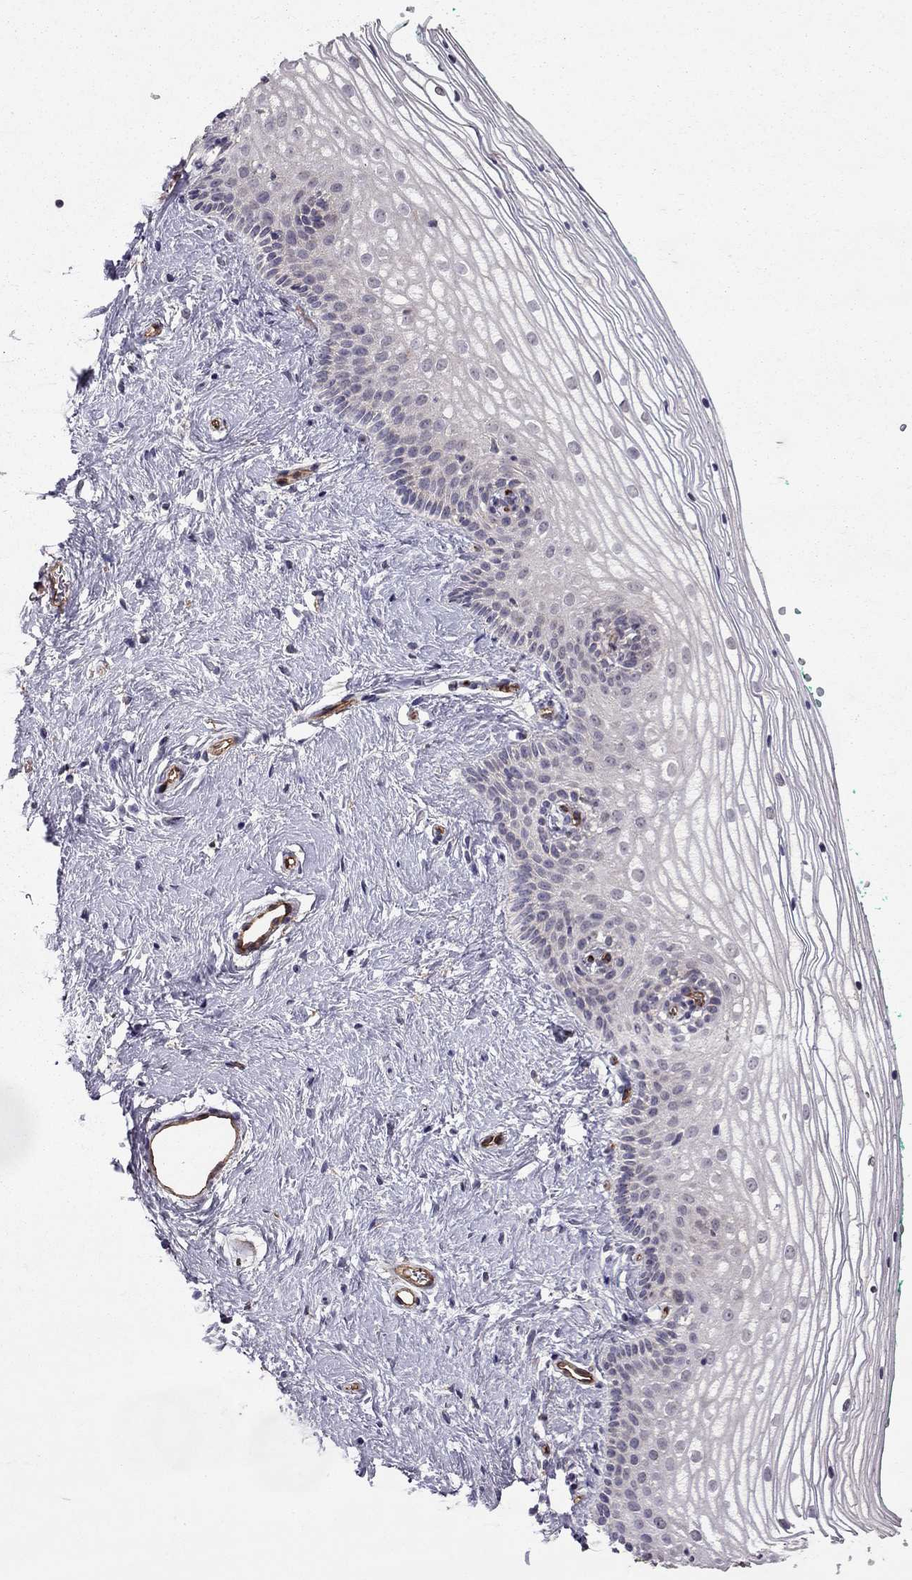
{"staining": {"intensity": "negative", "quantity": "none", "location": "none"}, "tissue": "vagina", "cell_type": "Squamous epithelial cells", "image_type": "normal", "snomed": [{"axis": "morphology", "description": "Normal tissue, NOS"}, {"axis": "topography", "description": "Vagina"}], "caption": "Immunohistochemistry image of benign human vagina stained for a protein (brown), which shows no expression in squamous epithelial cells. (Brightfield microscopy of DAB (3,3'-diaminobenzidine) immunohistochemistry at high magnification).", "gene": "RASIP1", "patient": {"sex": "female", "age": 36}}